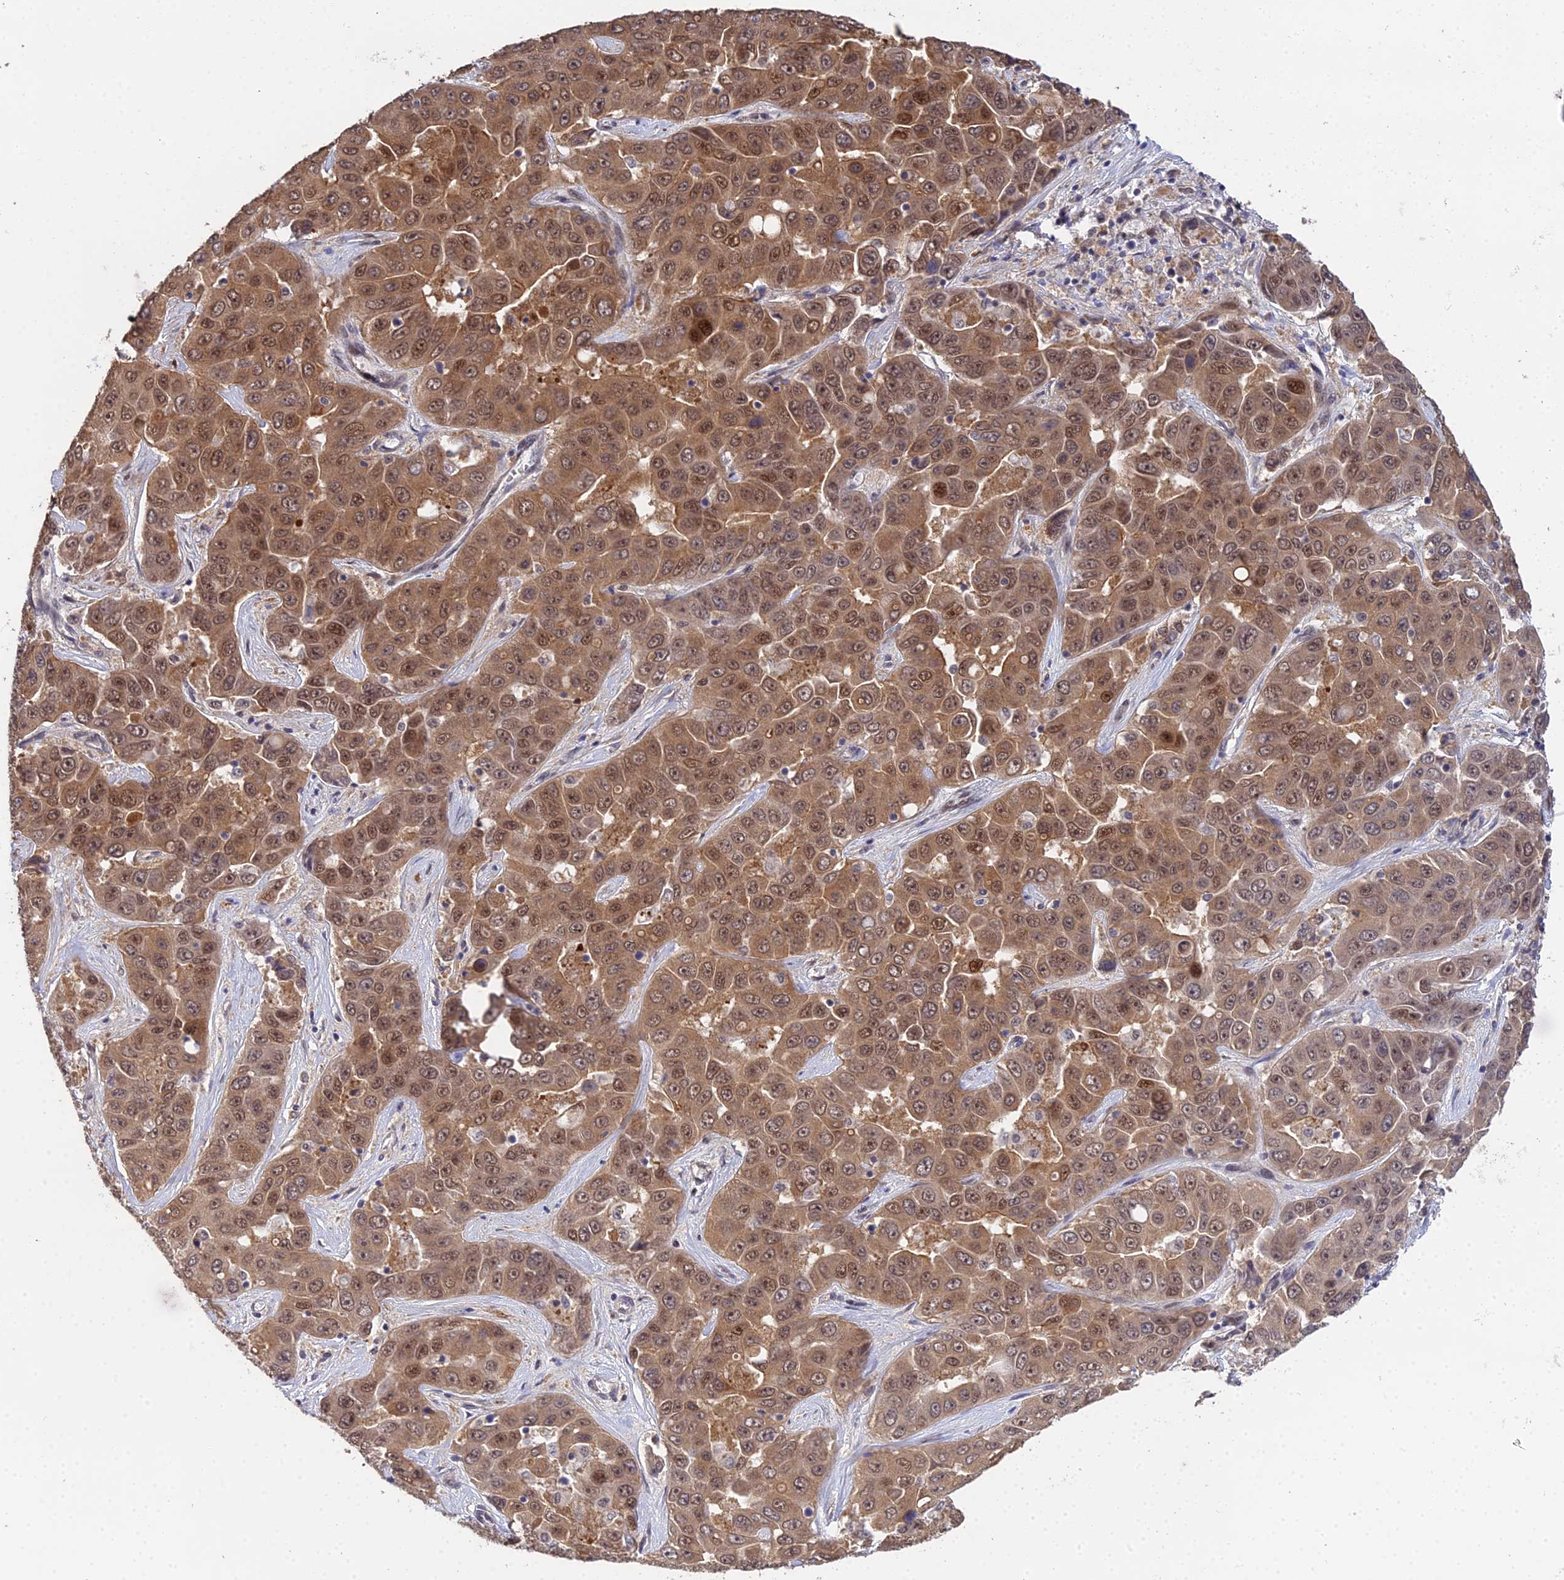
{"staining": {"intensity": "moderate", "quantity": ">75%", "location": "cytoplasmic/membranous,nuclear"}, "tissue": "liver cancer", "cell_type": "Tumor cells", "image_type": "cancer", "snomed": [{"axis": "morphology", "description": "Cholangiocarcinoma"}, {"axis": "topography", "description": "Liver"}], "caption": "A brown stain highlights moderate cytoplasmic/membranous and nuclear expression of a protein in human liver cancer tumor cells.", "gene": "ERCC5", "patient": {"sex": "female", "age": 52}}